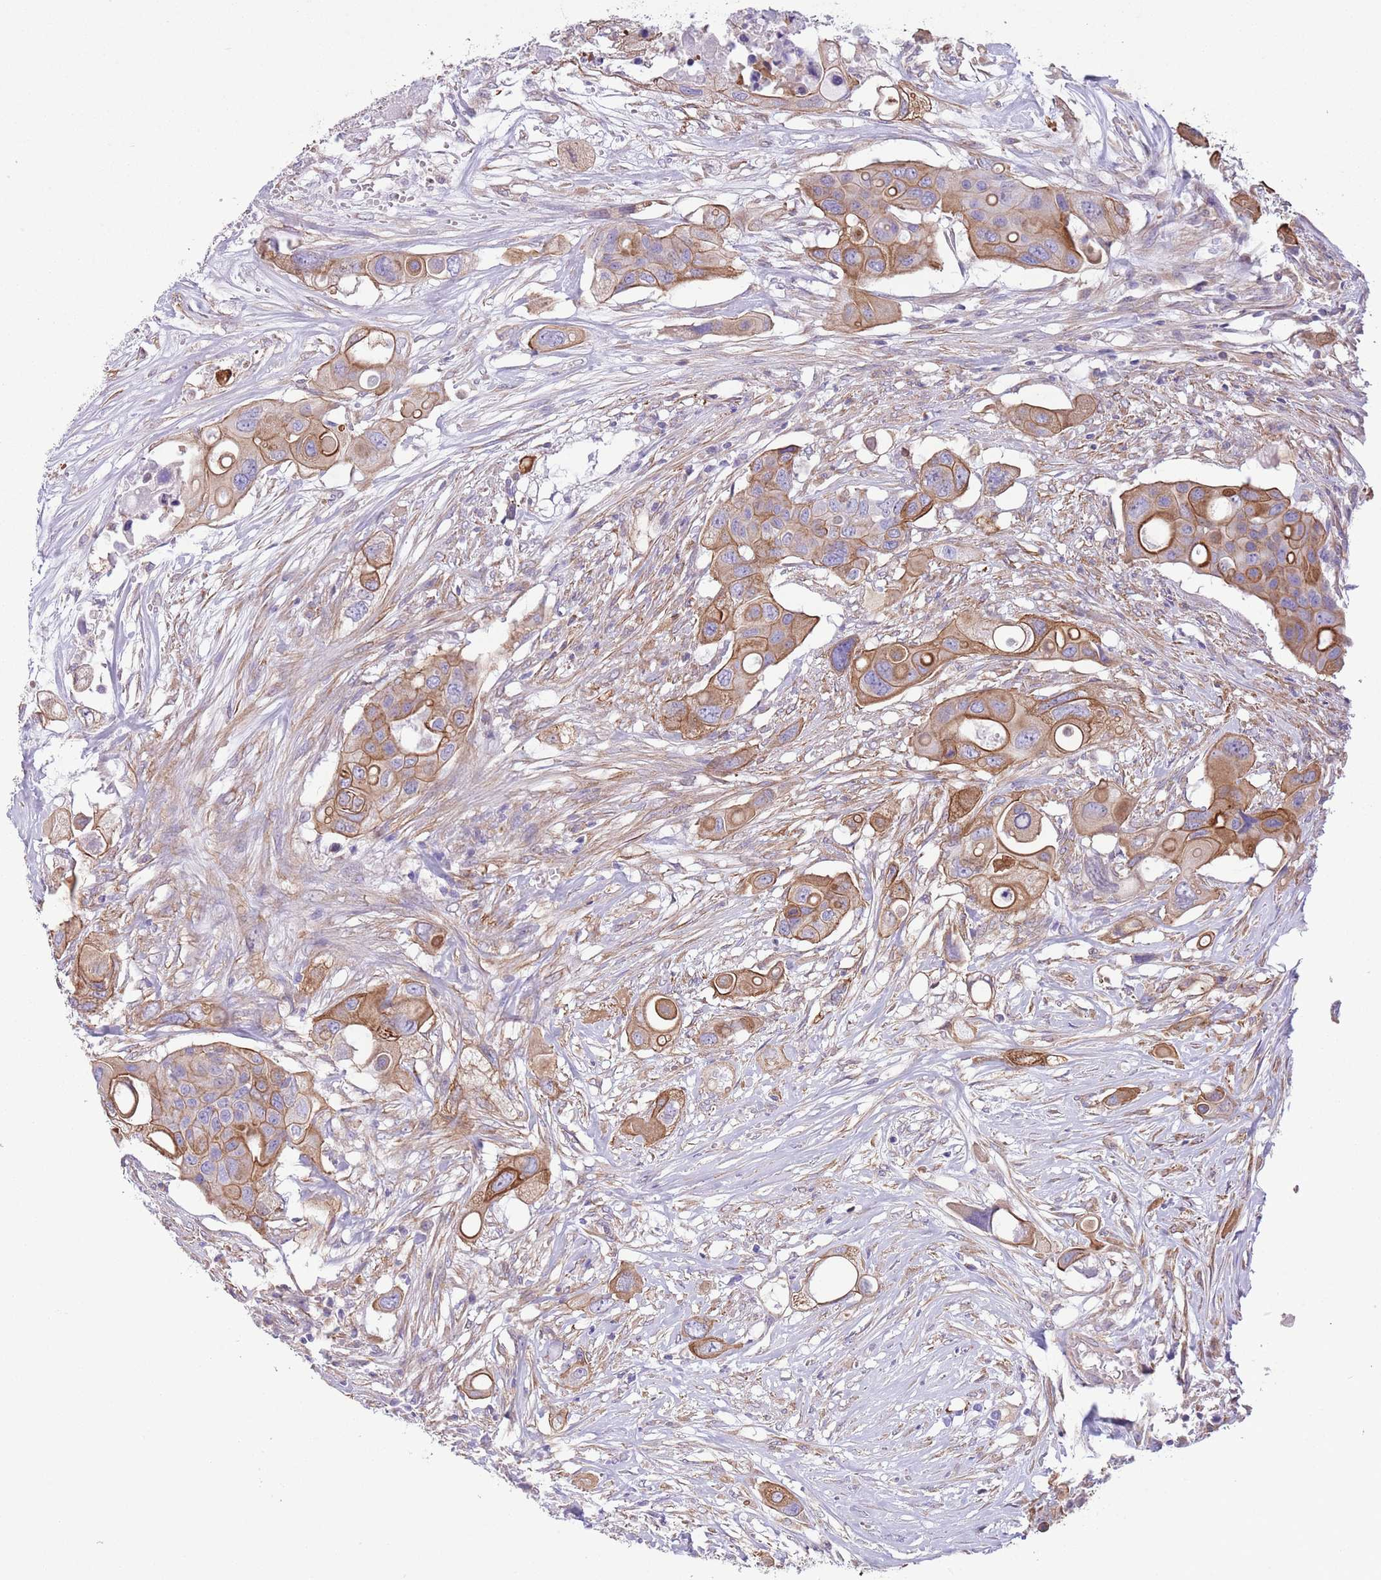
{"staining": {"intensity": "moderate", "quantity": ">75%", "location": "cytoplasmic/membranous"}, "tissue": "colorectal cancer", "cell_type": "Tumor cells", "image_type": "cancer", "snomed": [{"axis": "morphology", "description": "Adenocarcinoma, NOS"}, {"axis": "topography", "description": "Colon"}], "caption": "This is an image of IHC staining of adenocarcinoma (colorectal), which shows moderate expression in the cytoplasmic/membranous of tumor cells.", "gene": "RBP3", "patient": {"sex": "male", "age": 77}}